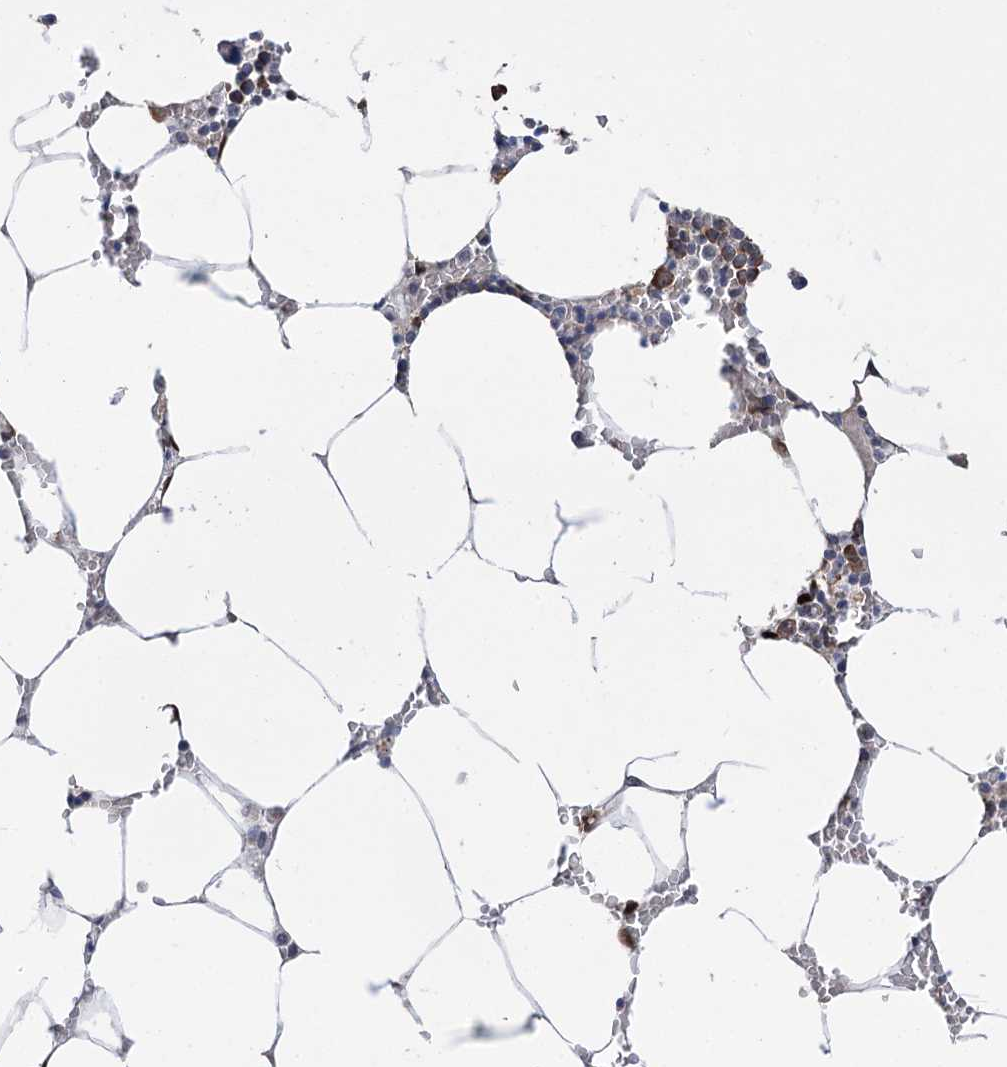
{"staining": {"intensity": "moderate", "quantity": "<25%", "location": "cytoplasmic/membranous"}, "tissue": "bone marrow", "cell_type": "Hematopoietic cells", "image_type": "normal", "snomed": [{"axis": "morphology", "description": "Normal tissue, NOS"}, {"axis": "topography", "description": "Bone marrow"}], "caption": "Immunohistochemistry of unremarkable human bone marrow reveals low levels of moderate cytoplasmic/membranous staining in approximately <25% of hematopoietic cells. The staining is performed using DAB brown chromogen to label protein expression. The nuclei are counter-stained blue using hematoxylin.", "gene": "NFU1", "patient": {"sex": "male", "age": 70}}